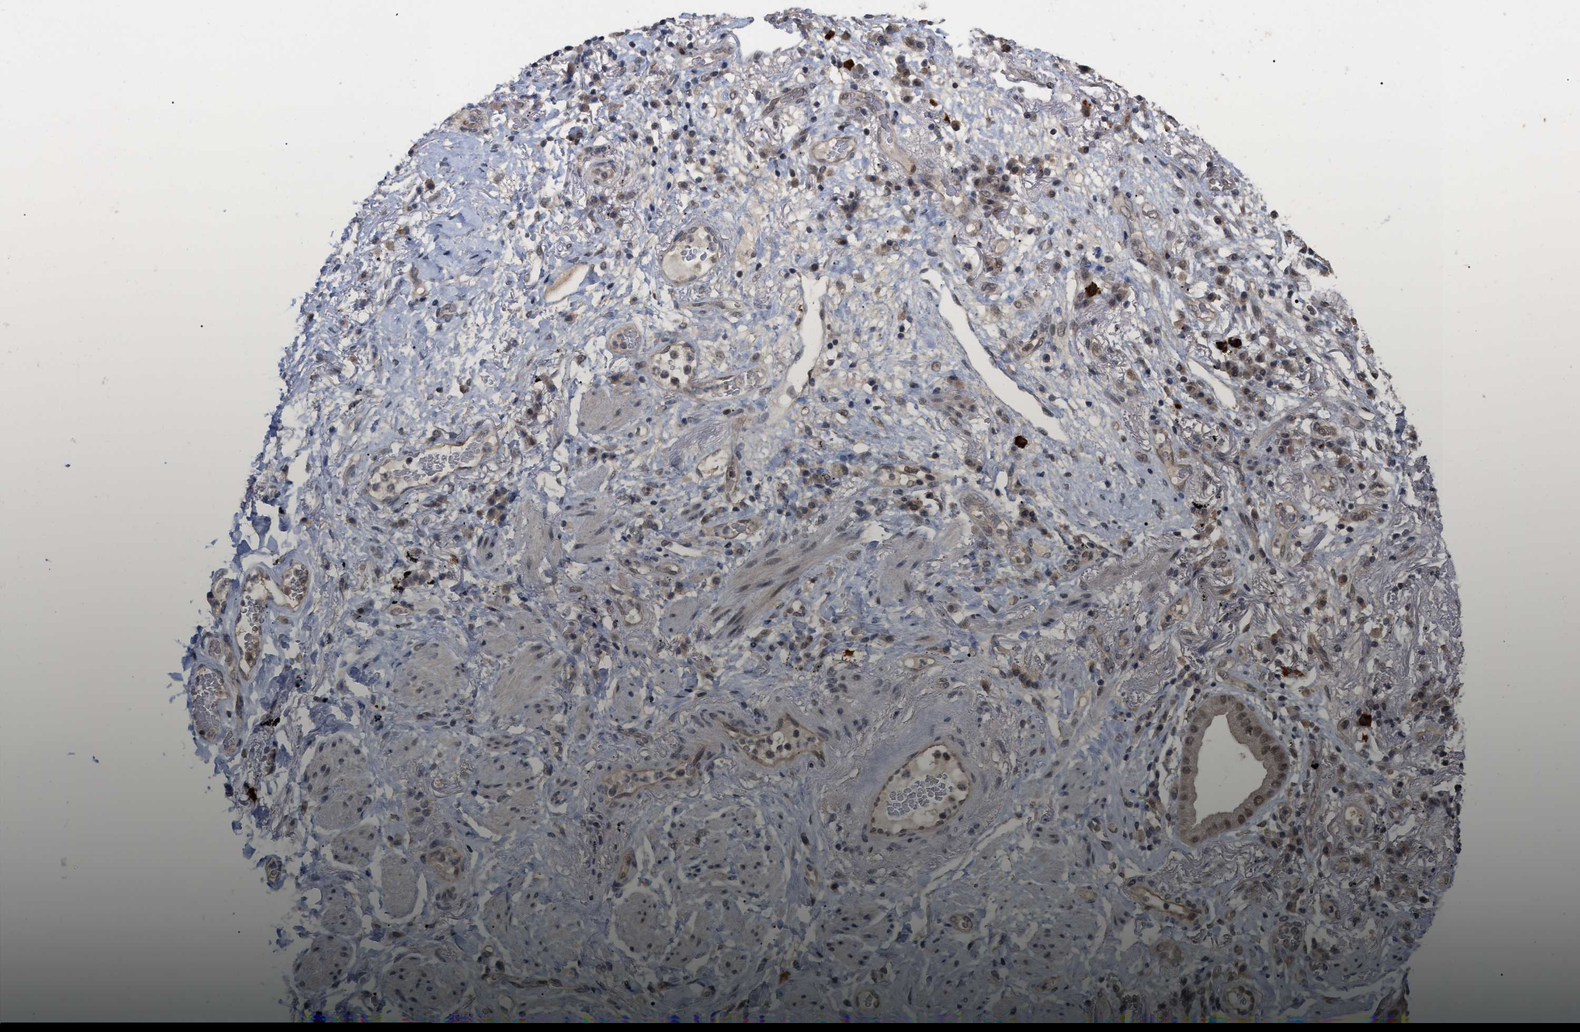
{"staining": {"intensity": "moderate", "quantity": ">75%", "location": "cytoplasmic/membranous,nuclear"}, "tissue": "lung cancer", "cell_type": "Tumor cells", "image_type": "cancer", "snomed": [{"axis": "morphology", "description": "Normal tissue, NOS"}, {"axis": "morphology", "description": "Adenocarcinoma, NOS"}, {"axis": "topography", "description": "Bronchus"}, {"axis": "topography", "description": "Lung"}], "caption": "Immunohistochemical staining of human lung adenocarcinoma reveals moderate cytoplasmic/membranous and nuclear protein staining in about >75% of tumor cells.", "gene": "JAZF1", "patient": {"sex": "female", "age": 70}}